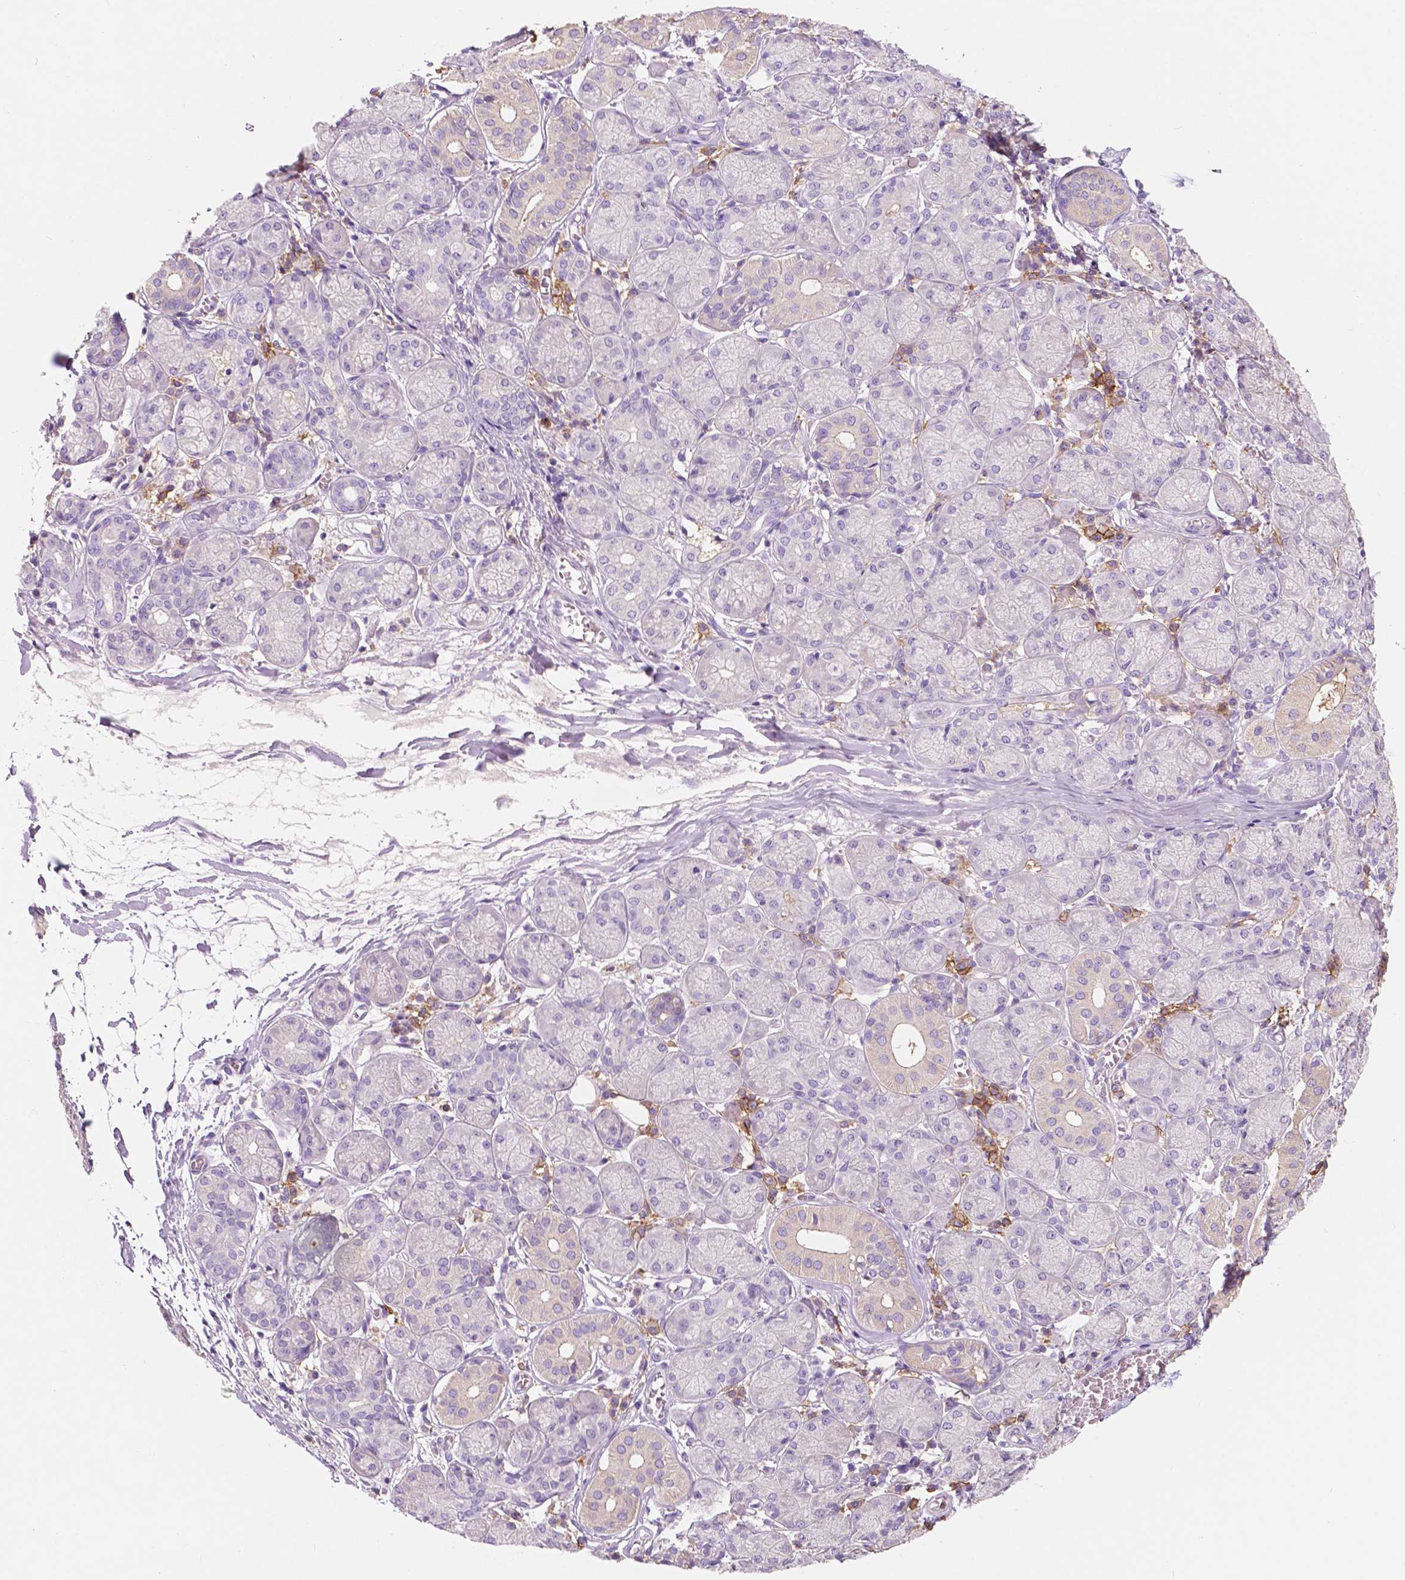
{"staining": {"intensity": "negative", "quantity": "none", "location": "none"}, "tissue": "salivary gland", "cell_type": "Glandular cells", "image_type": "normal", "snomed": [{"axis": "morphology", "description": "Normal tissue, NOS"}, {"axis": "topography", "description": "Salivary gland"}, {"axis": "topography", "description": "Peripheral nerve tissue"}], "caption": "An image of human salivary gland is negative for staining in glandular cells. (DAB immunohistochemistry visualized using brightfield microscopy, high magnification).", "gene": "SEMA4A", "patient": {"sex": "female", "age": 24}}